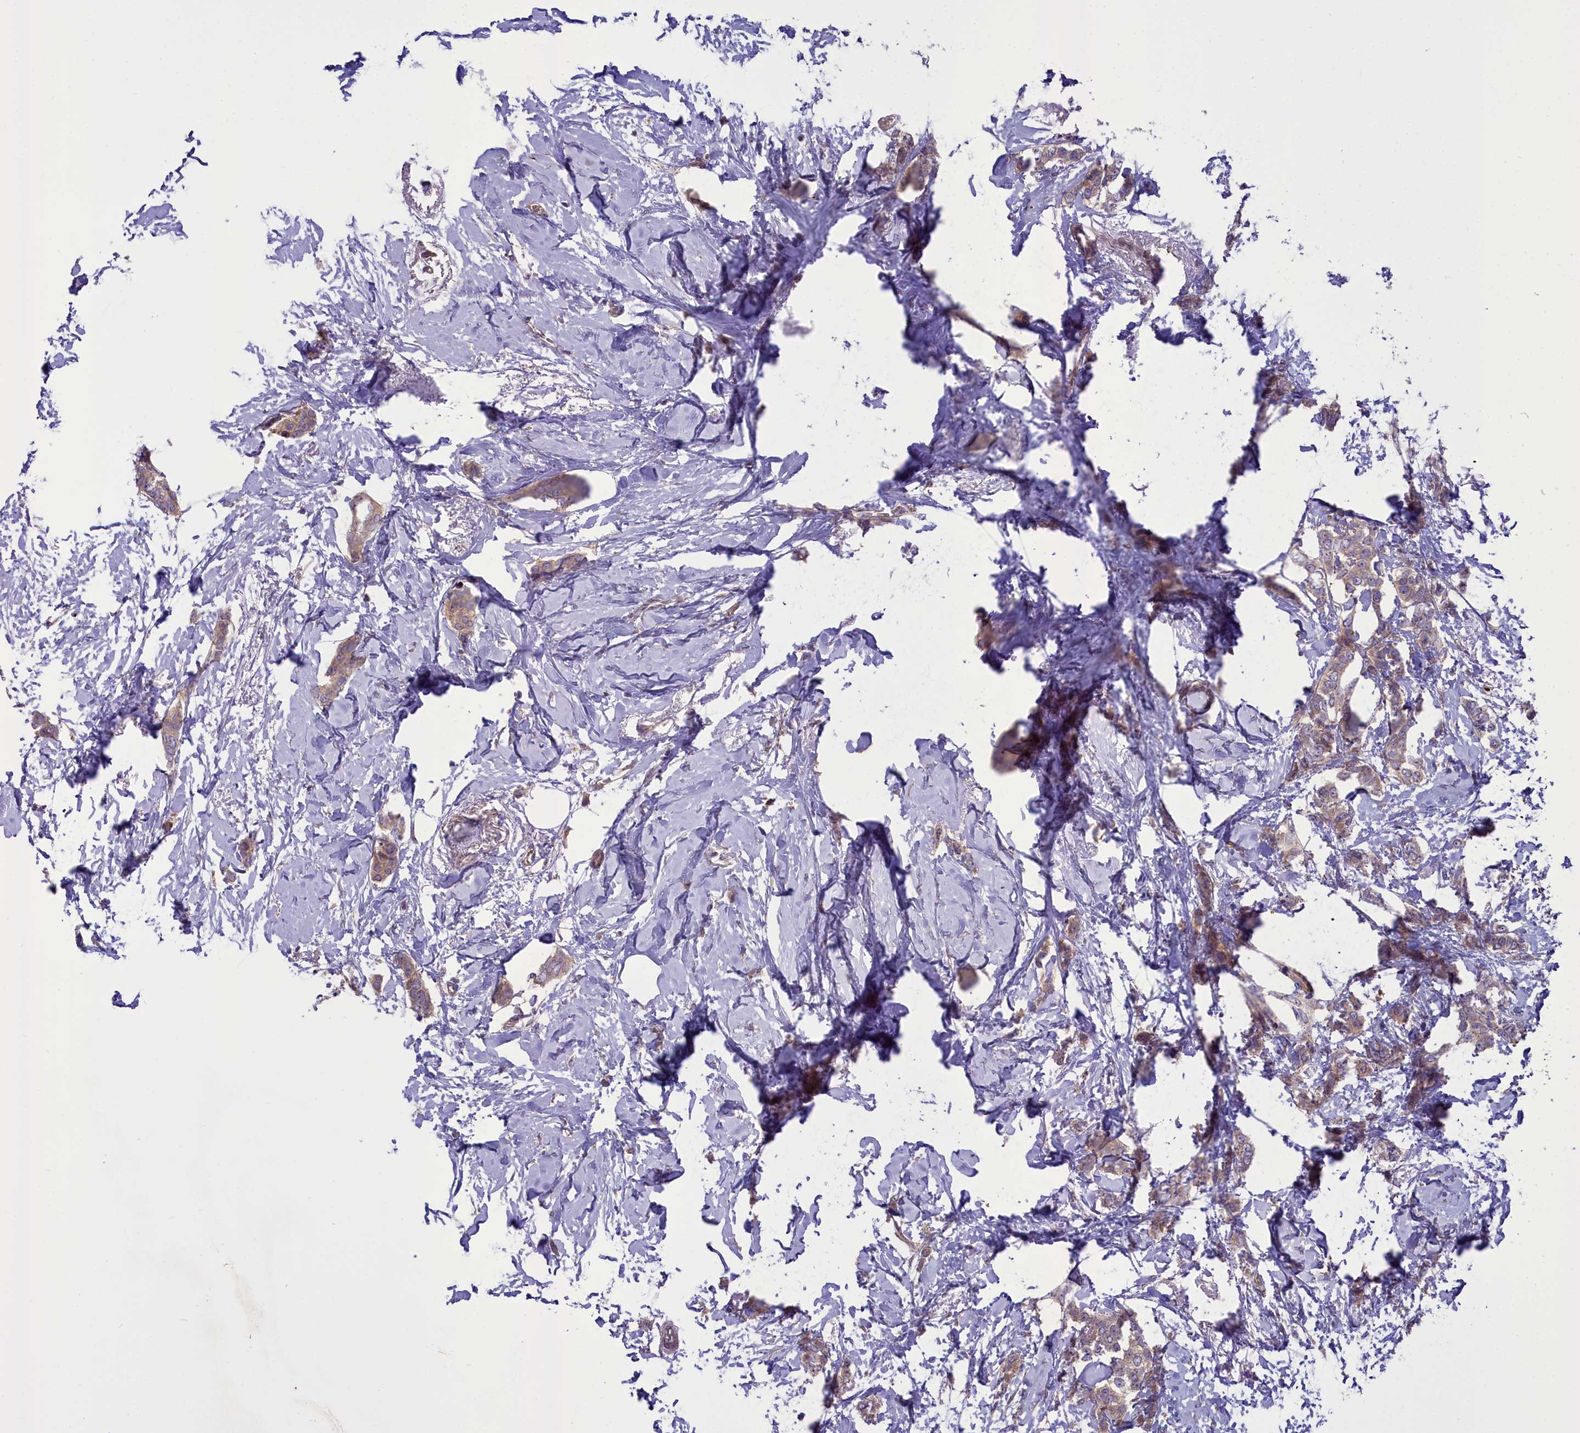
{"staining": {"intensity": "weak", "quantity": ">75%", "location": "cytoplasmic/membranous"}, "tissue": "breast cancer", "cell_type": "Tumor cells", "image_type": "cancer", "snomed": [{"axis": "morphology", "description": "Duct carcinoma"}, {"axis": "topography", "description": "Breast"}], "caption": "Weak cytoplasmic/membranous positivity for a protein is identified in about >75% of tumor cells of breast cancer (invasive ductal carcinoma) using immunohistochemistry.", "gene": "TBC1D24", "patient": {"sex": "female", "age": 72}}